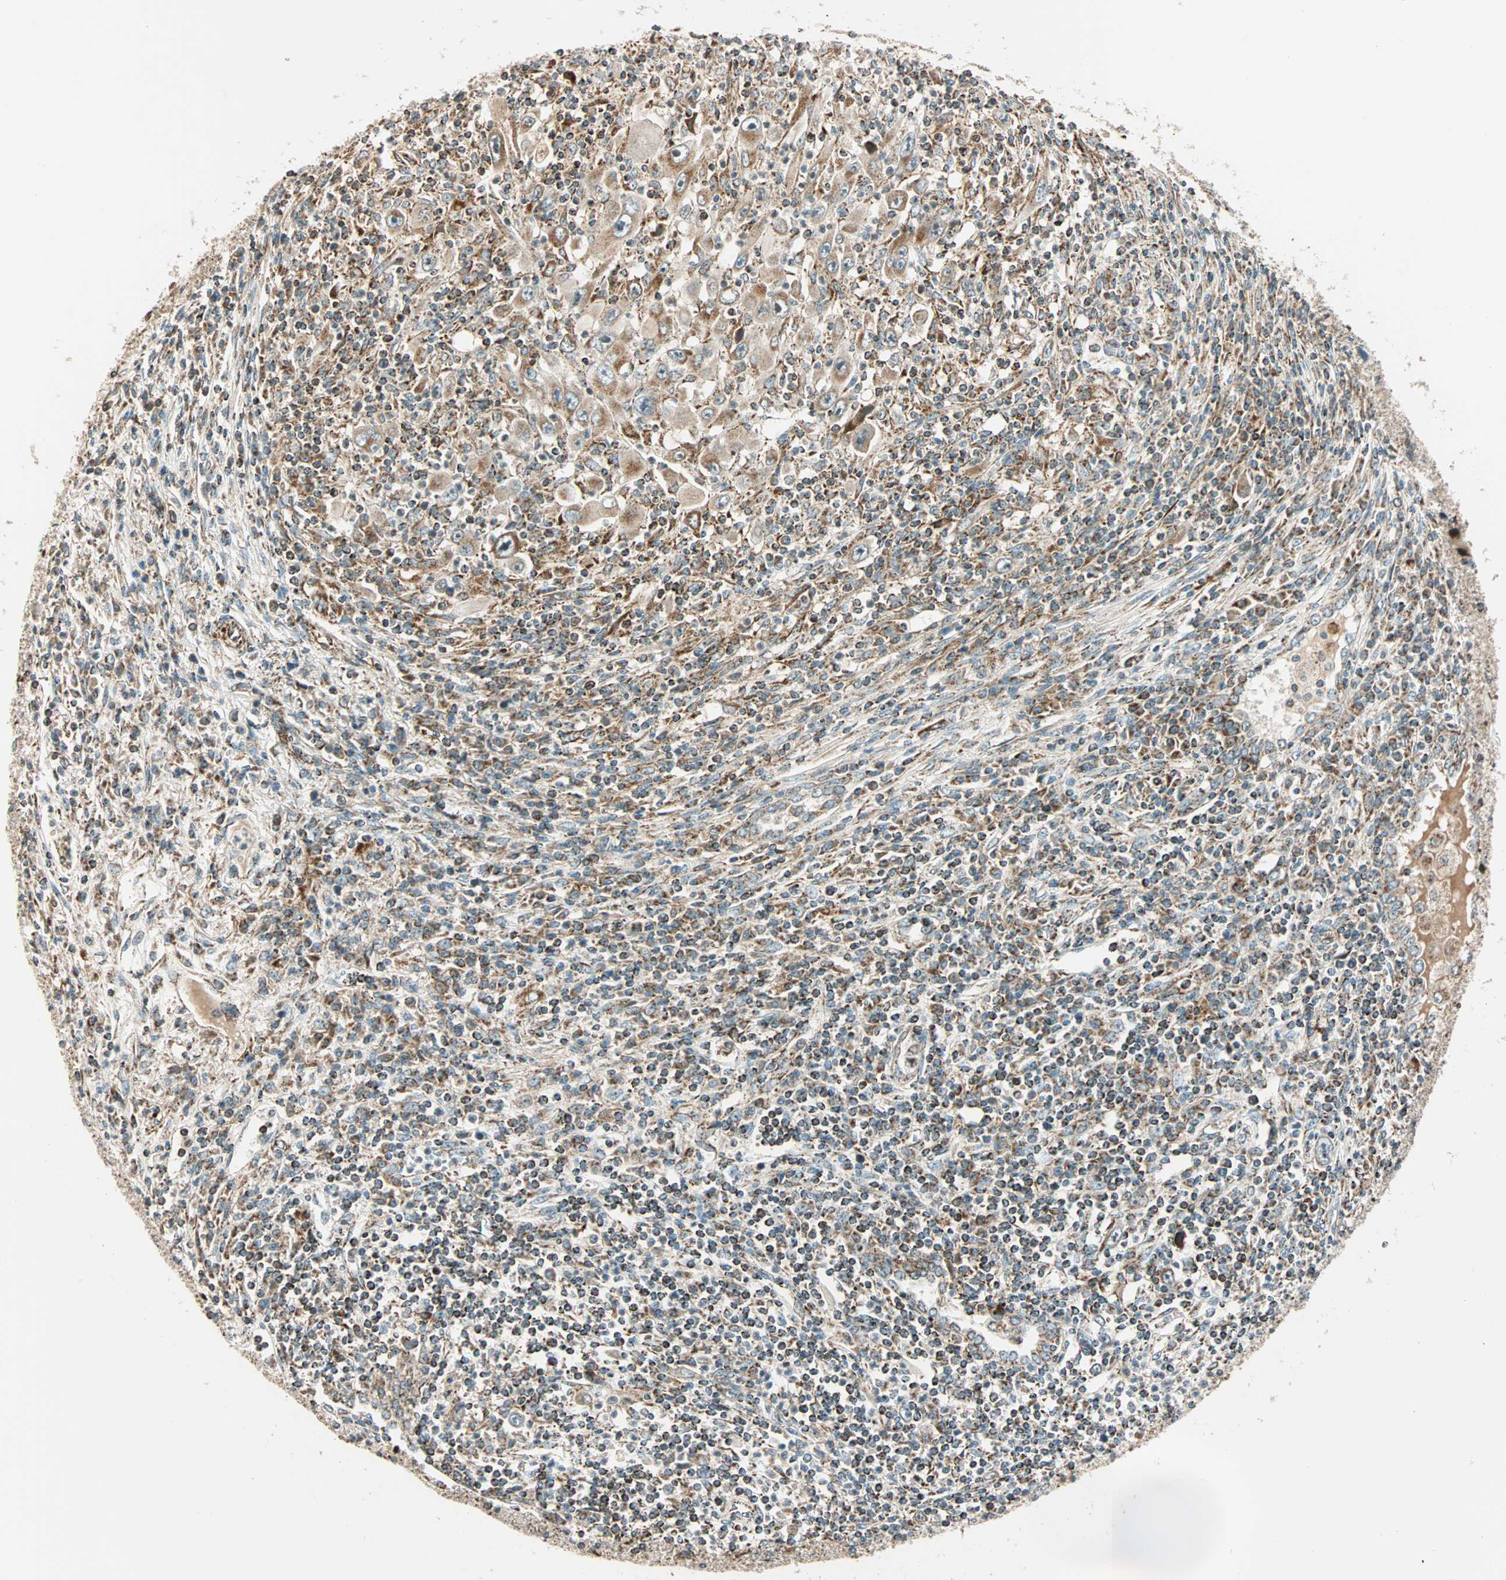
{"staining": {"intensity": "weak", "quantity": ">75%", "location": "cytoplasmic/membranous"}, "tissue": "melanoma", "cell_type": "Tumor cells", "image_type": "cancer", "snomed": [{"axis": "morphology", "description": "Malignant melanoma, Metastatic site"}, {"axis": "topography", "description": "Skin"}], "caption": "IHC of human melanoma demonstrates low levels of weak cytoplasmic/membranous staining in about >75% of tumor cells.", "gene": "SPRY4", "patient": {"sex": "female", "age": 56}}